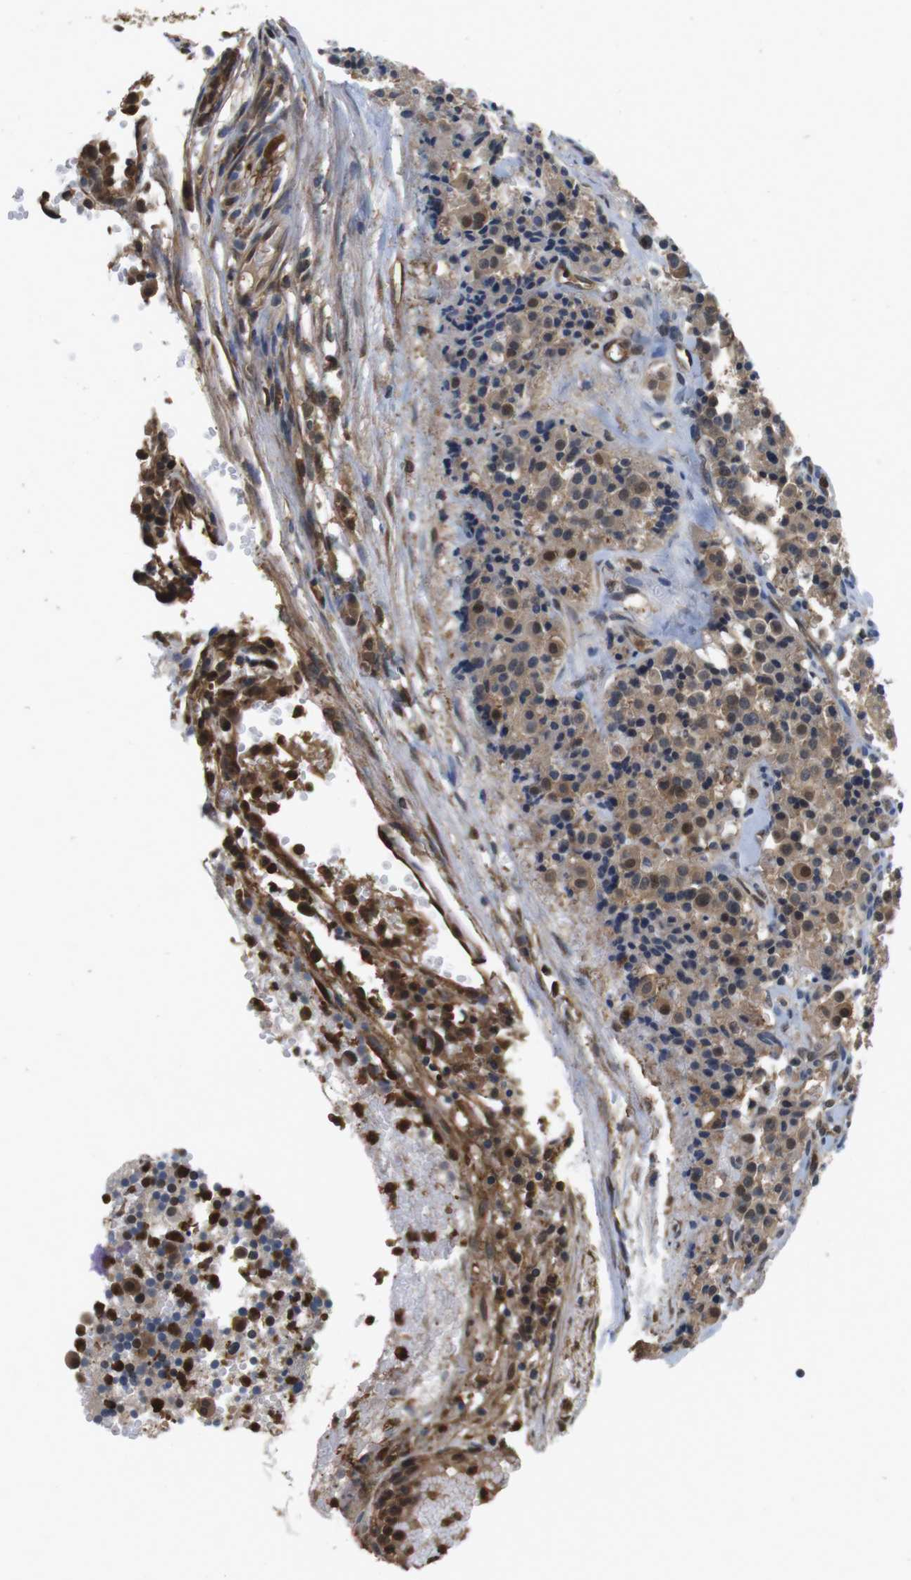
{"staining": {"intensity": "moderate", "quantity": ">75%", "location": "cytoplasmic/membranous,nuclear"}, "tissue": "carcinoid", "cell_type": "Tumor cells", "image_type": "cancer", "snomed": [{"axis": "morphology", "description": "Carcinoid, malignant, NOS"}, {"axis": "topography", "description": "Lung"}], "caption": "Carcinoid stained for a protein exhibits moderate cytoplasmic/membranous and nuclear positivity in tumor cells.", "gene": "LDHA", "patient": {"sex": "male", "age": 30}}